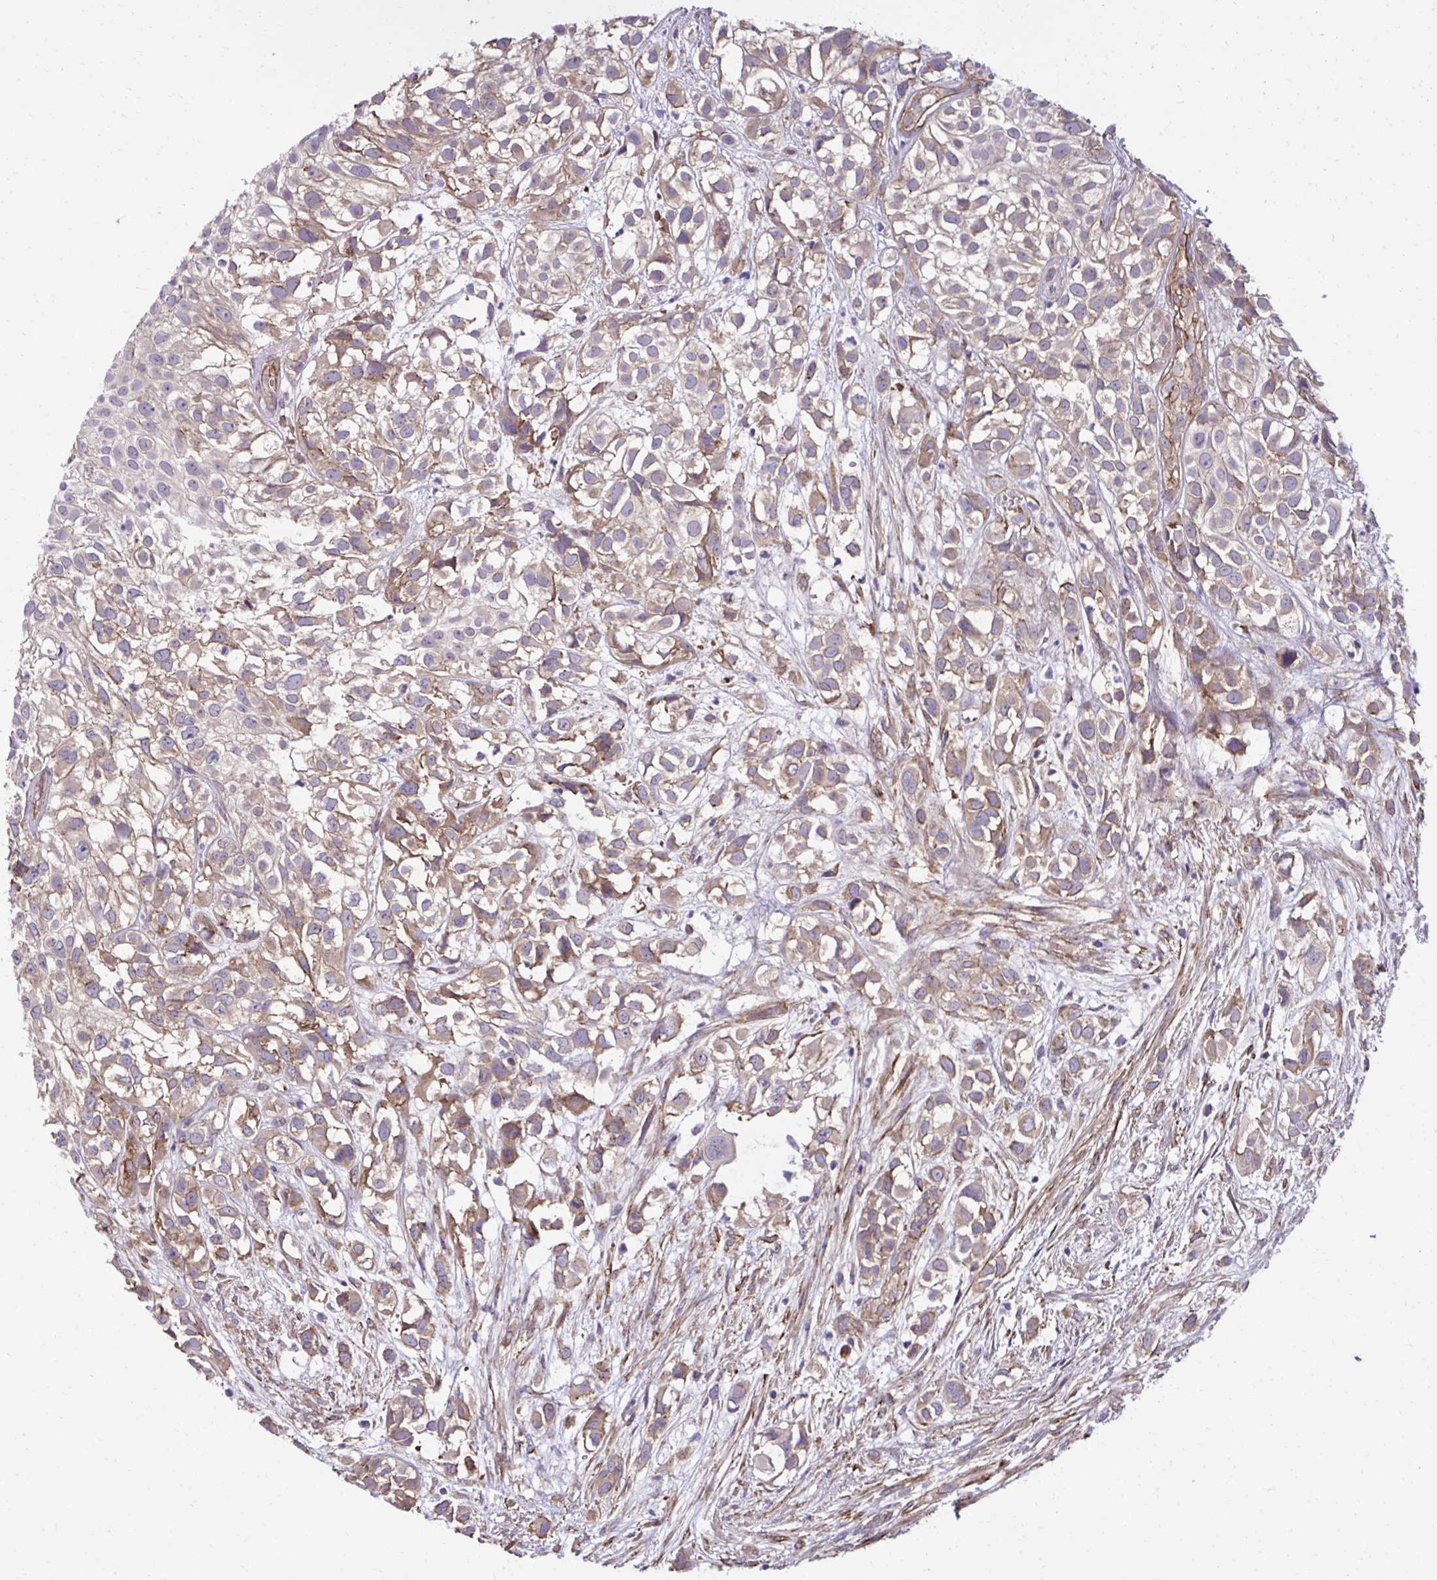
{"staining": {"intensity": "moderate", "quantity": "25%-75%", "location": "cytoplasmic/membranous"}, "tissue": "urothelial cancer", "cell_type": "Tumor cells", "image_type": "cancer", "snomed": [{"axis": "morphology", "description": "Urothelial carcinoma, High grade"}, {"axis": "topography", "description": "Urinary bladder"}], "caption": "Moderate cytoplasmic/membranous expression is present in approximately 25%-75% of tumor cells in urothelial cancer. Nuclei are stained in blue.", "gene": "TRIM52", "patient": {"sex": "male", "age": 56}}